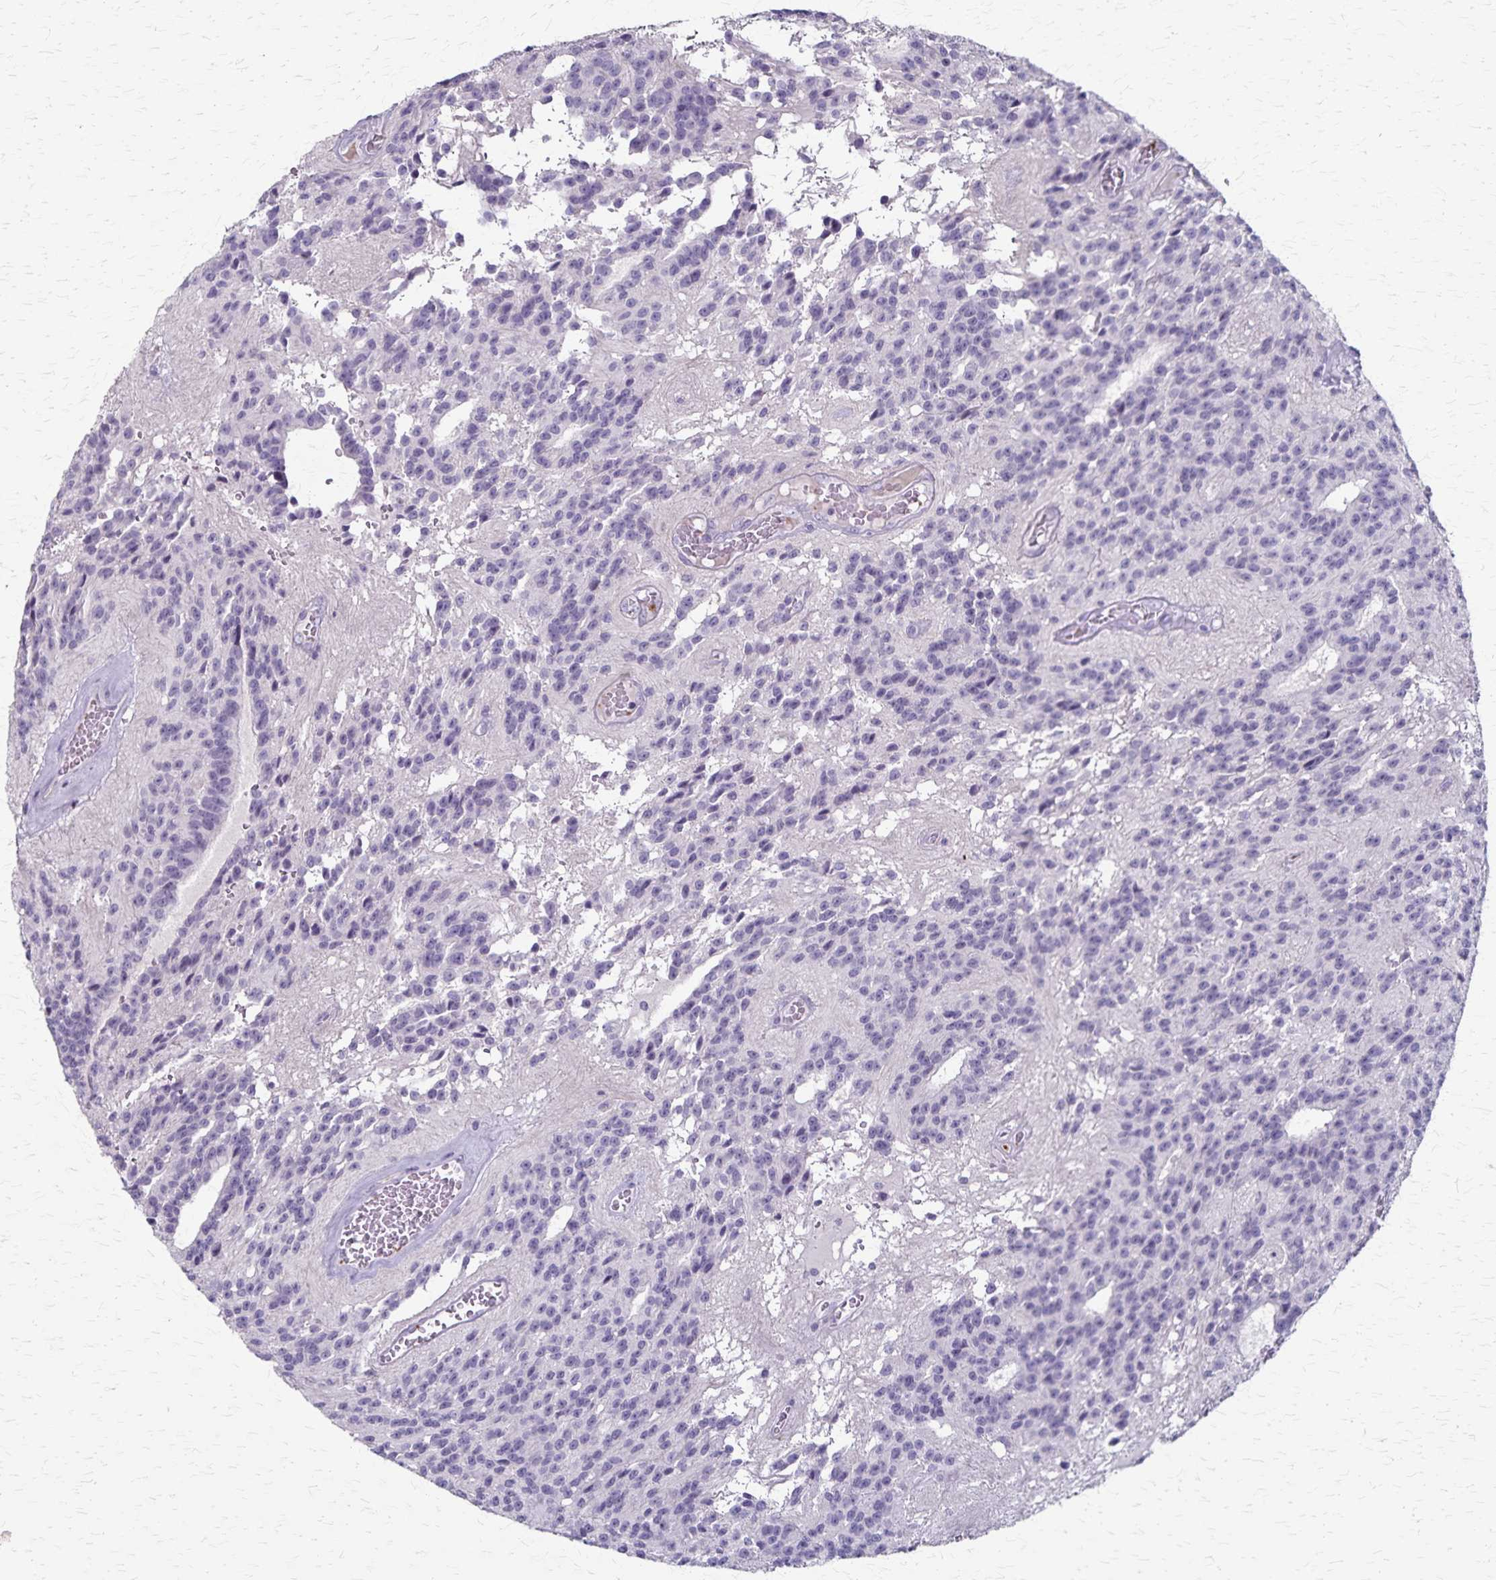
{"staining": {"intensity": "negative", "quantity": "none", "location": "none"}, "tissue": "glioma", "cell_type": "Tumor cells", "image_type": "cancer", "snomed": [{"axis": "morphology", "description": "Glioma, malignant, Low grade"}, {"axis": "topography", "description": "Brain"}], "caption": "Tumor cells show no significant staining in glioma.", "gene": "RASL10B", "patient": {"sex": "male", "age": 31}}